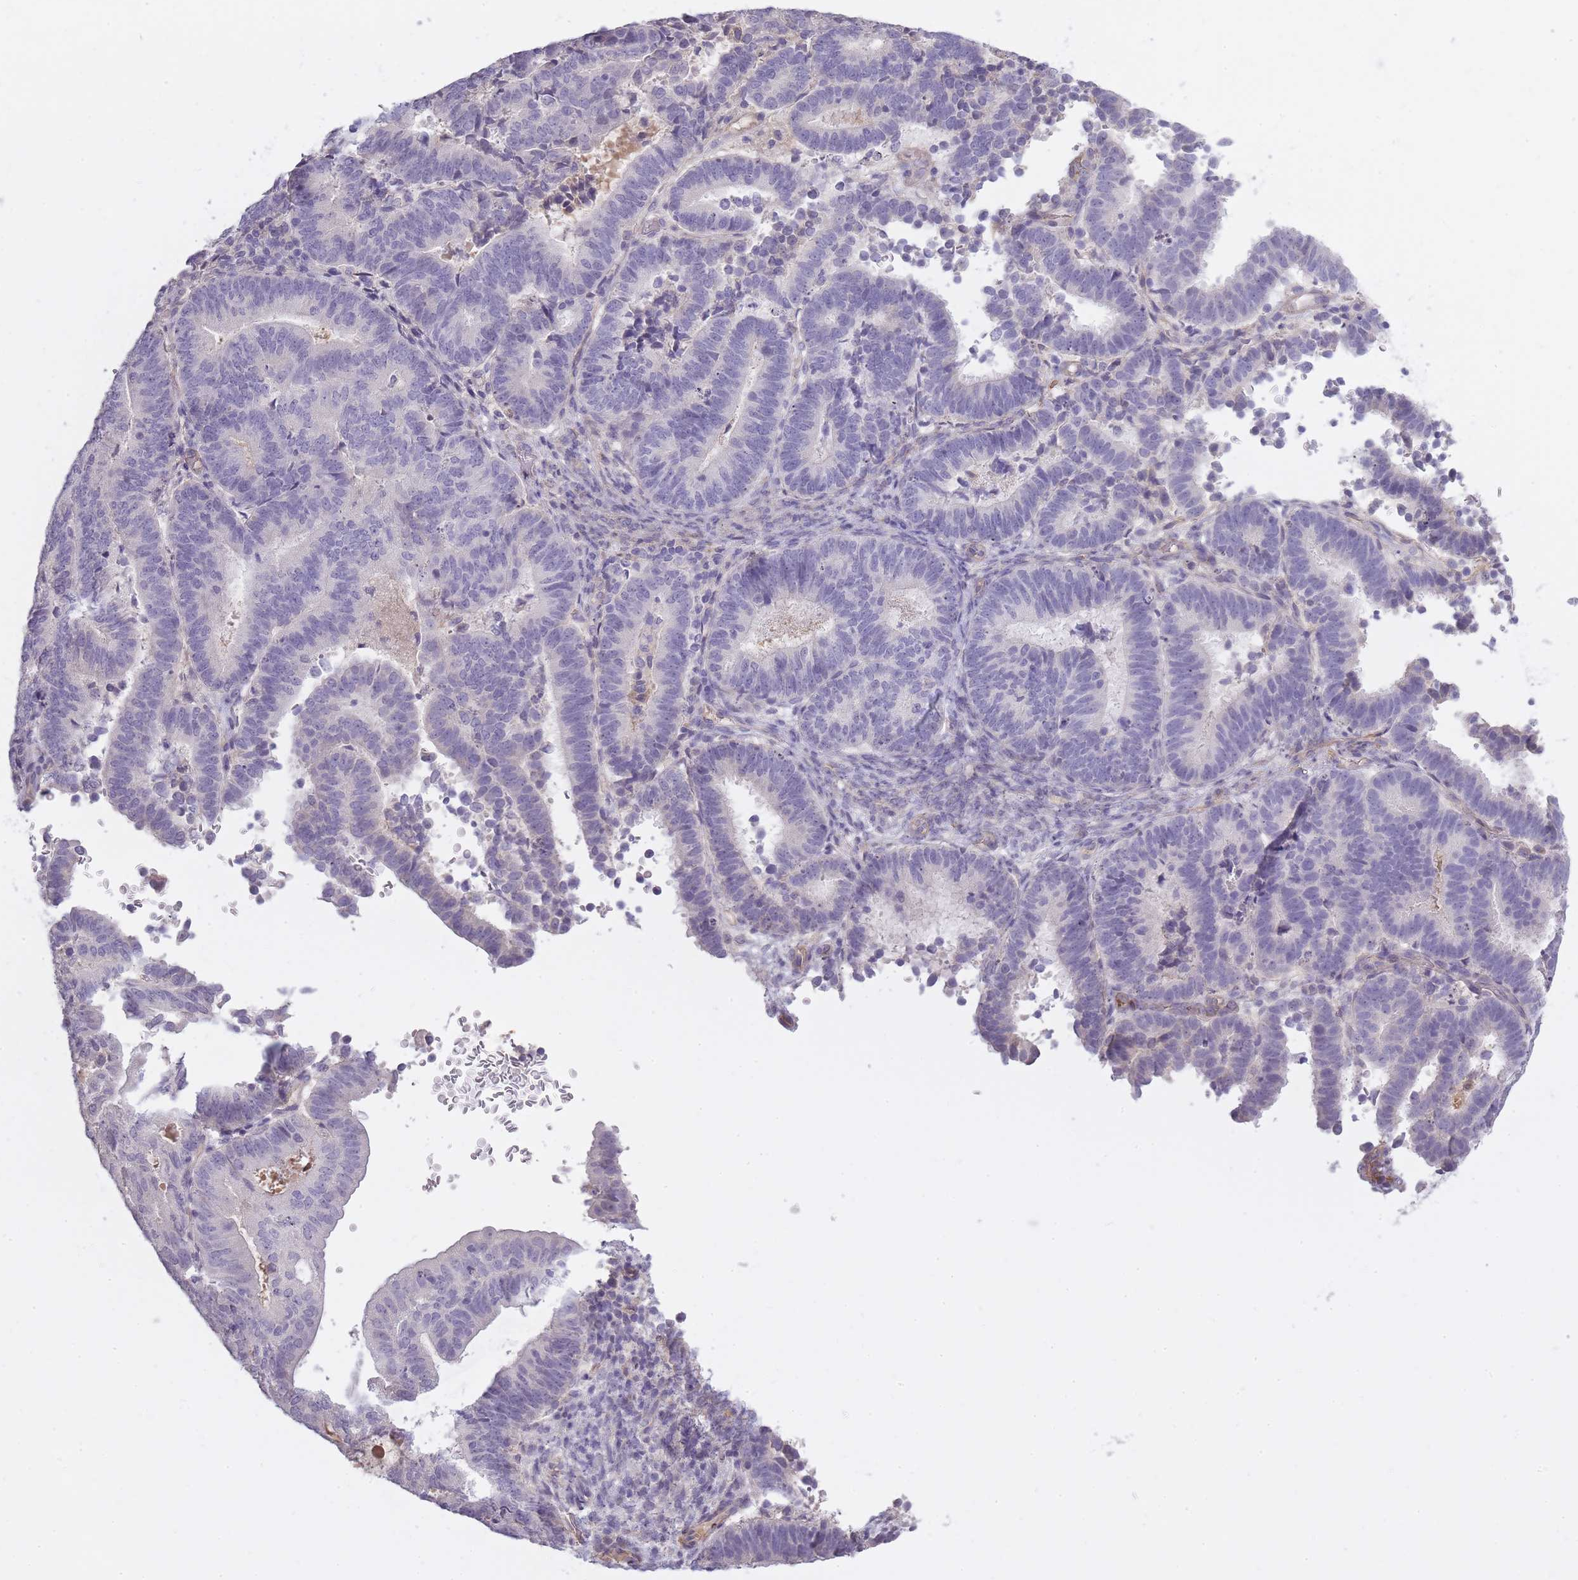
{"staining": {"intensity": "negative", "quantity": "none", "location": "none"}, "tissue": "endometrial cancer", "cell_type": "Tumor cells", "image_type": "cancer", "snomed": [{"axis": "morphology", "description": "Adenocarcinoma, NOS"}, {"axis": "topography", "description": "Endometrium"}], "caption": "DAB immunohistochemical staining of endometrial adenocarcinoma displays no significant expression in tumor cells.", "gene": "SLC8A2", "patient": {"sex": "female", "age": 70}}